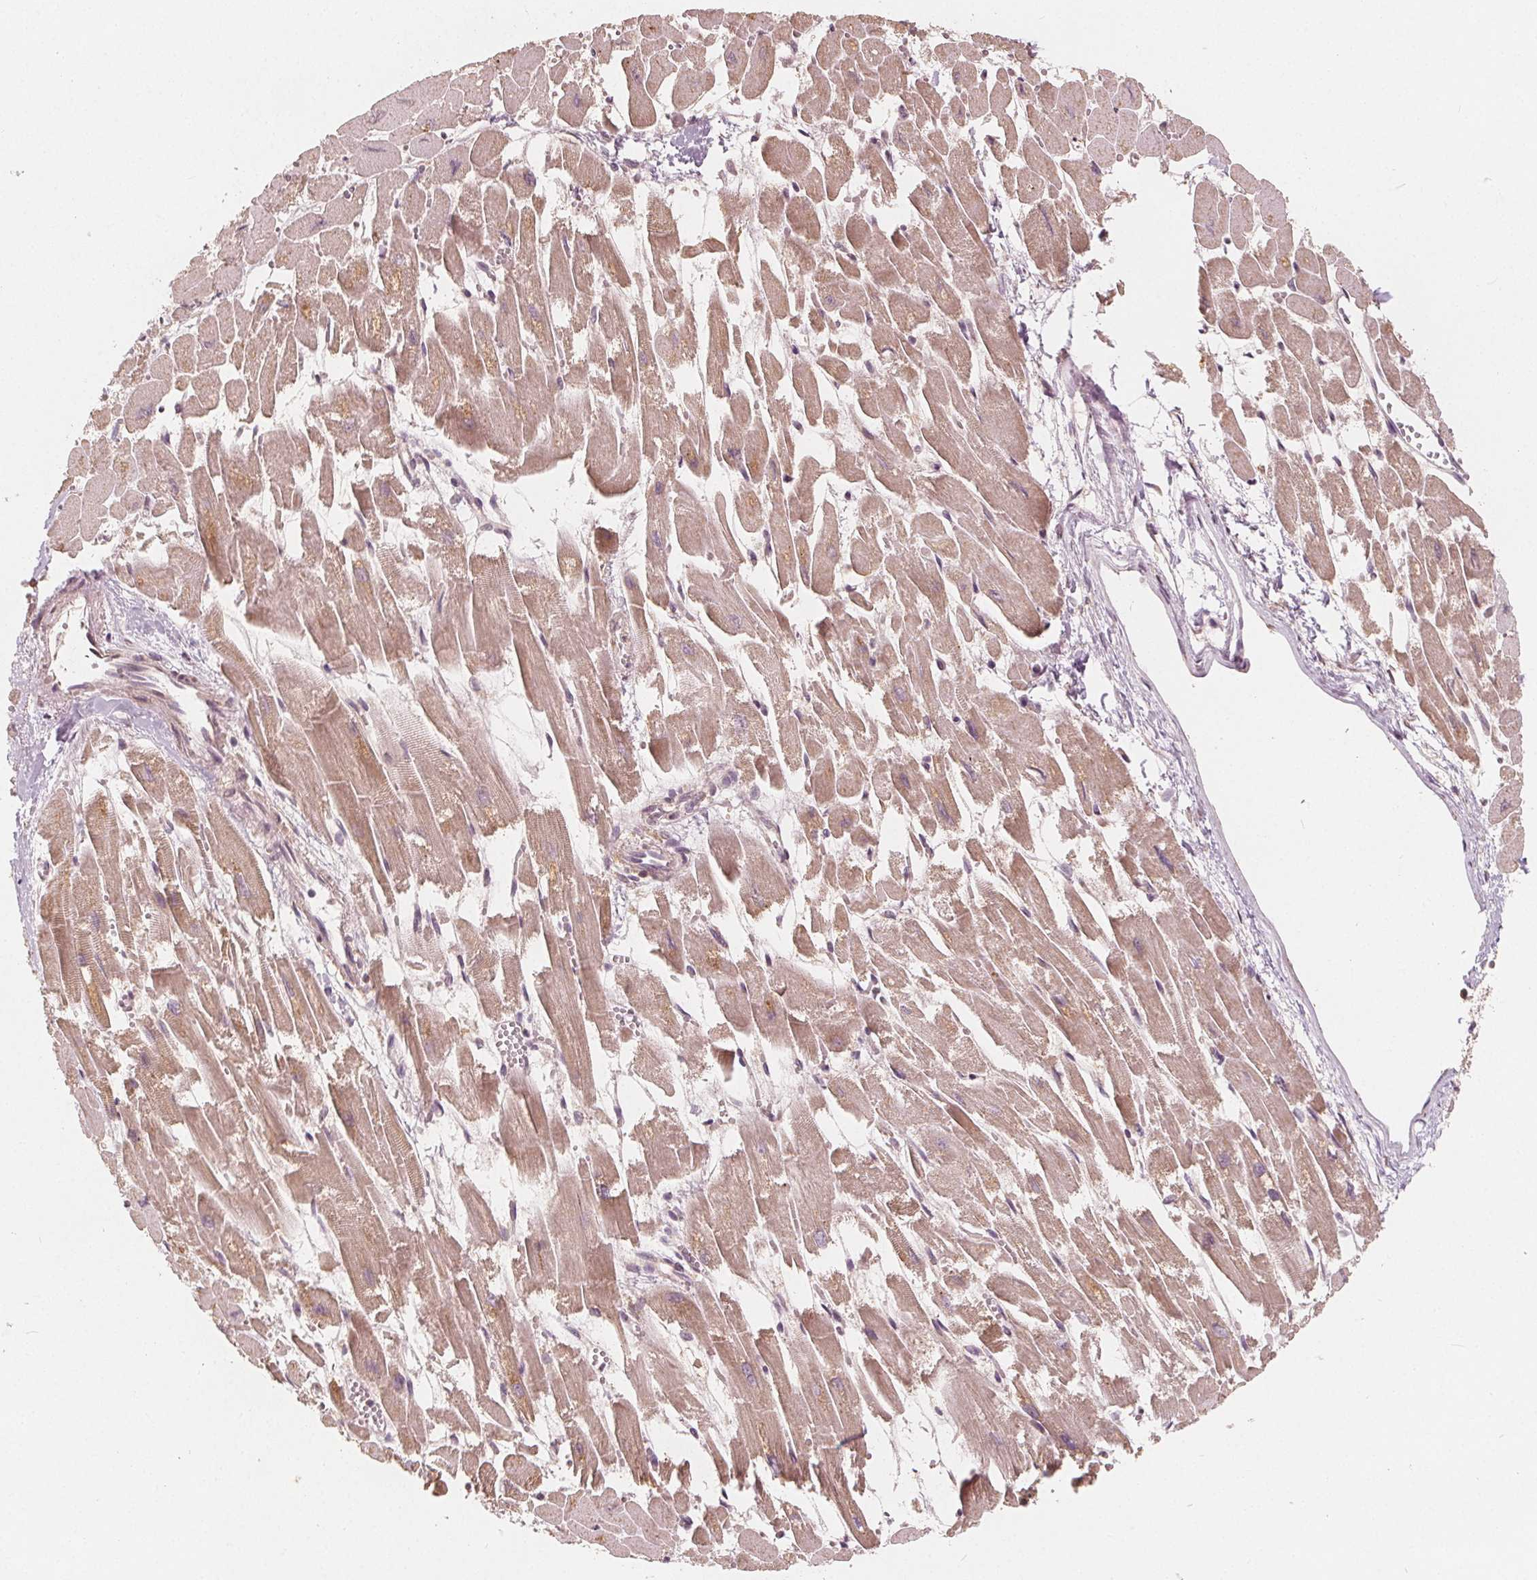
{"staining": {"intensity": "weak", "quantity": "25%-75%", "location": "cytoplasmic/membranous"}, "tissue": "heart muscle", "cell_type": "Cardiomyocytes", "image_type": "normal", "snomed": [{"axis": "morphology", "description": "Normal tissue, NOS"}, {"axis": "topography", "description": "Heart"}], "caption": "The immunohistochemical stain highlights weak cytoplasmic/membranous staining in cardiomyocytes of benign heart muscle.", "gene": "SNX12", "patient": {"sex": "female", "age": 52}}